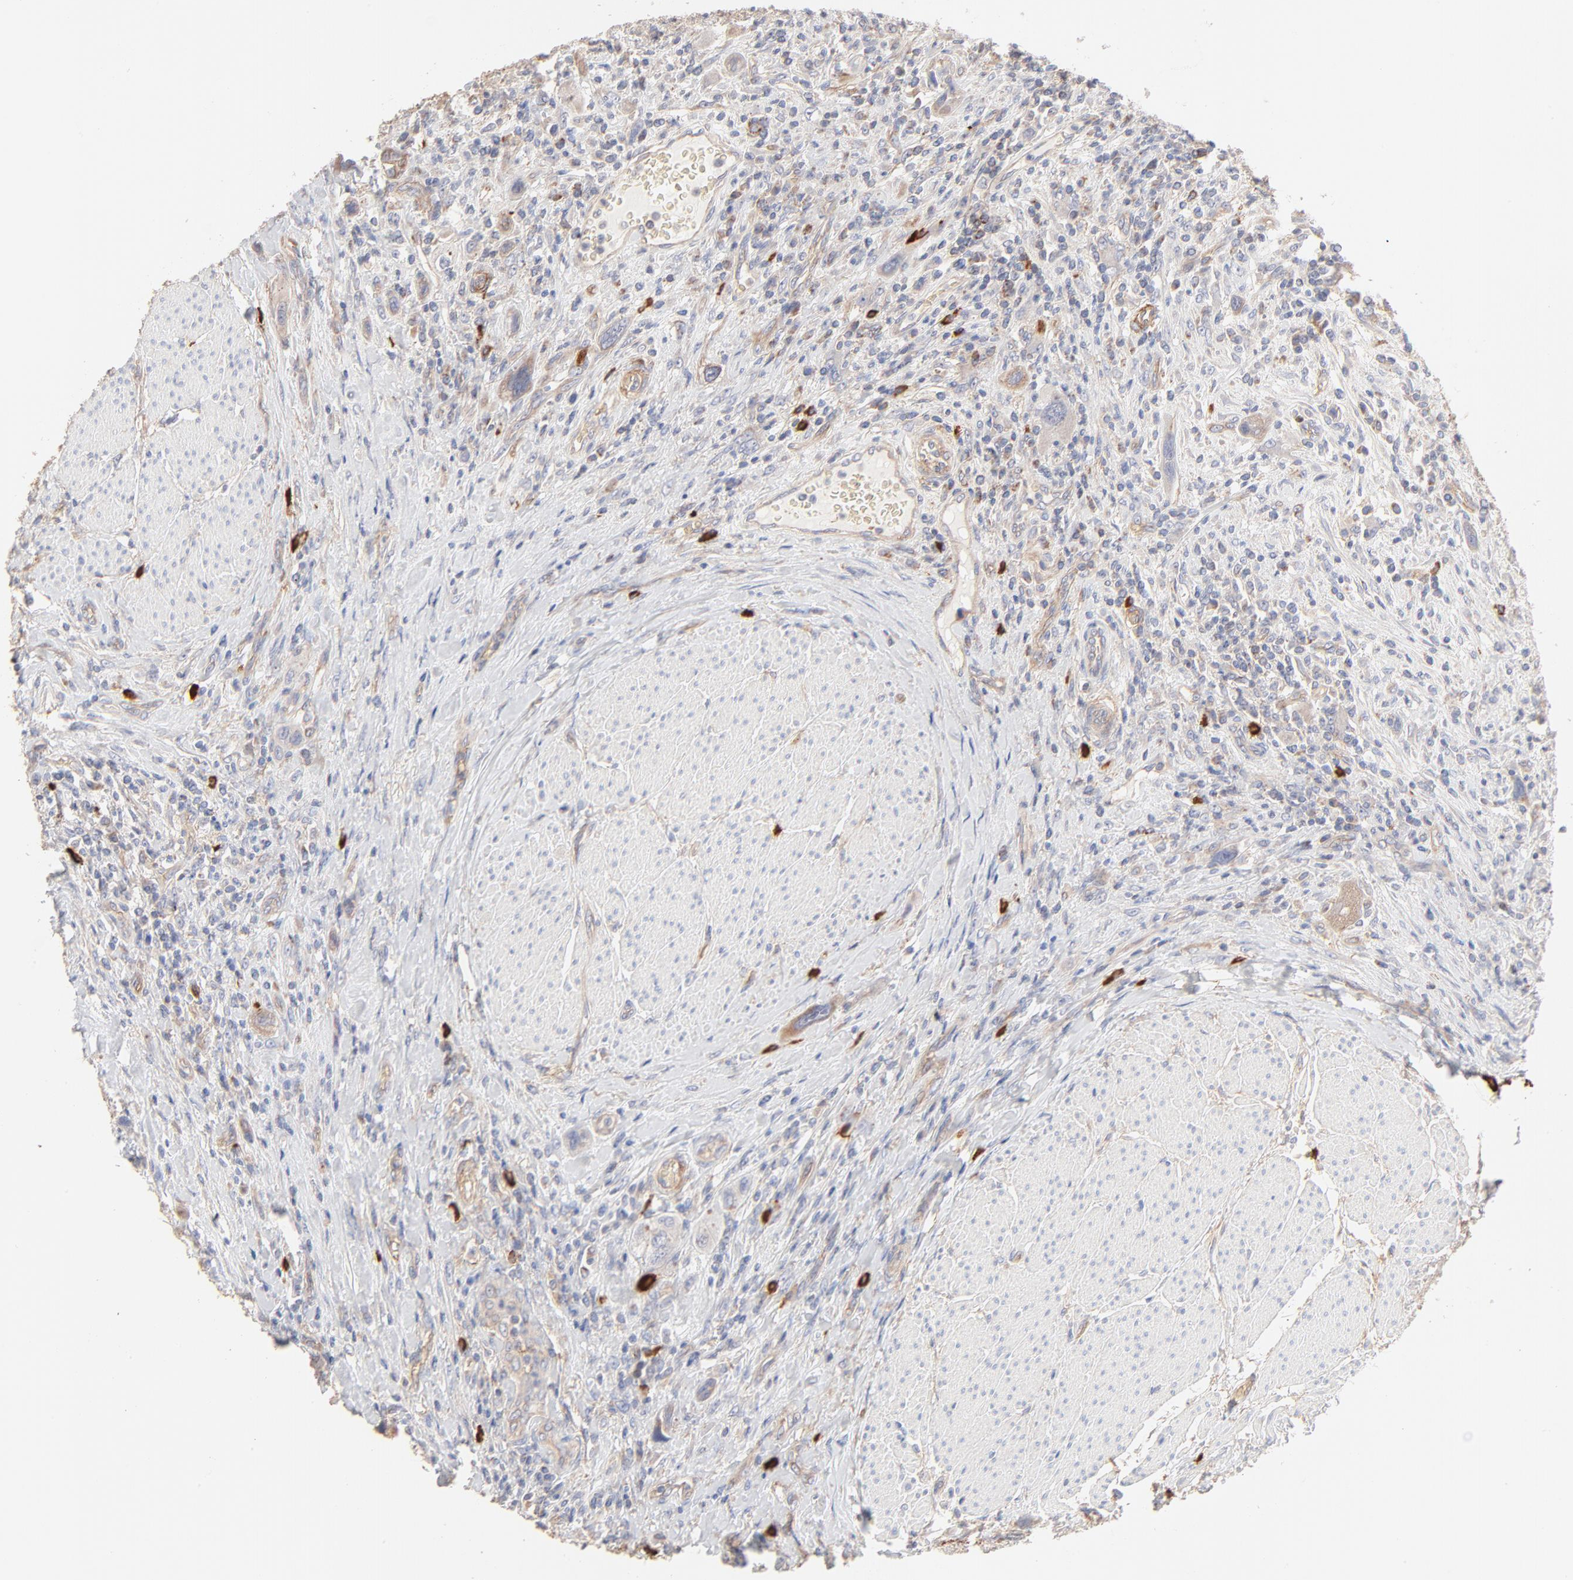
{"staining": {"intensity": "weak", "quantity": "<25%", "location": "cytoplasmic/membranous"}, "tissue": "urothelial cancer", "cell_type": "Tumor cells", "image_type": "cancer", "snomed": [{"axis": "morphology", "description": "Urothelial carcinoma, High grade"}, {"axis": "topography", "description": "Urinary bladder"}], "caption": "Immunohistochemical staining of urothelial cancer exhibits no significant staining in tumor cells.", "gene": "SPTB", "patient": {"sex": "male", "age": 50}}